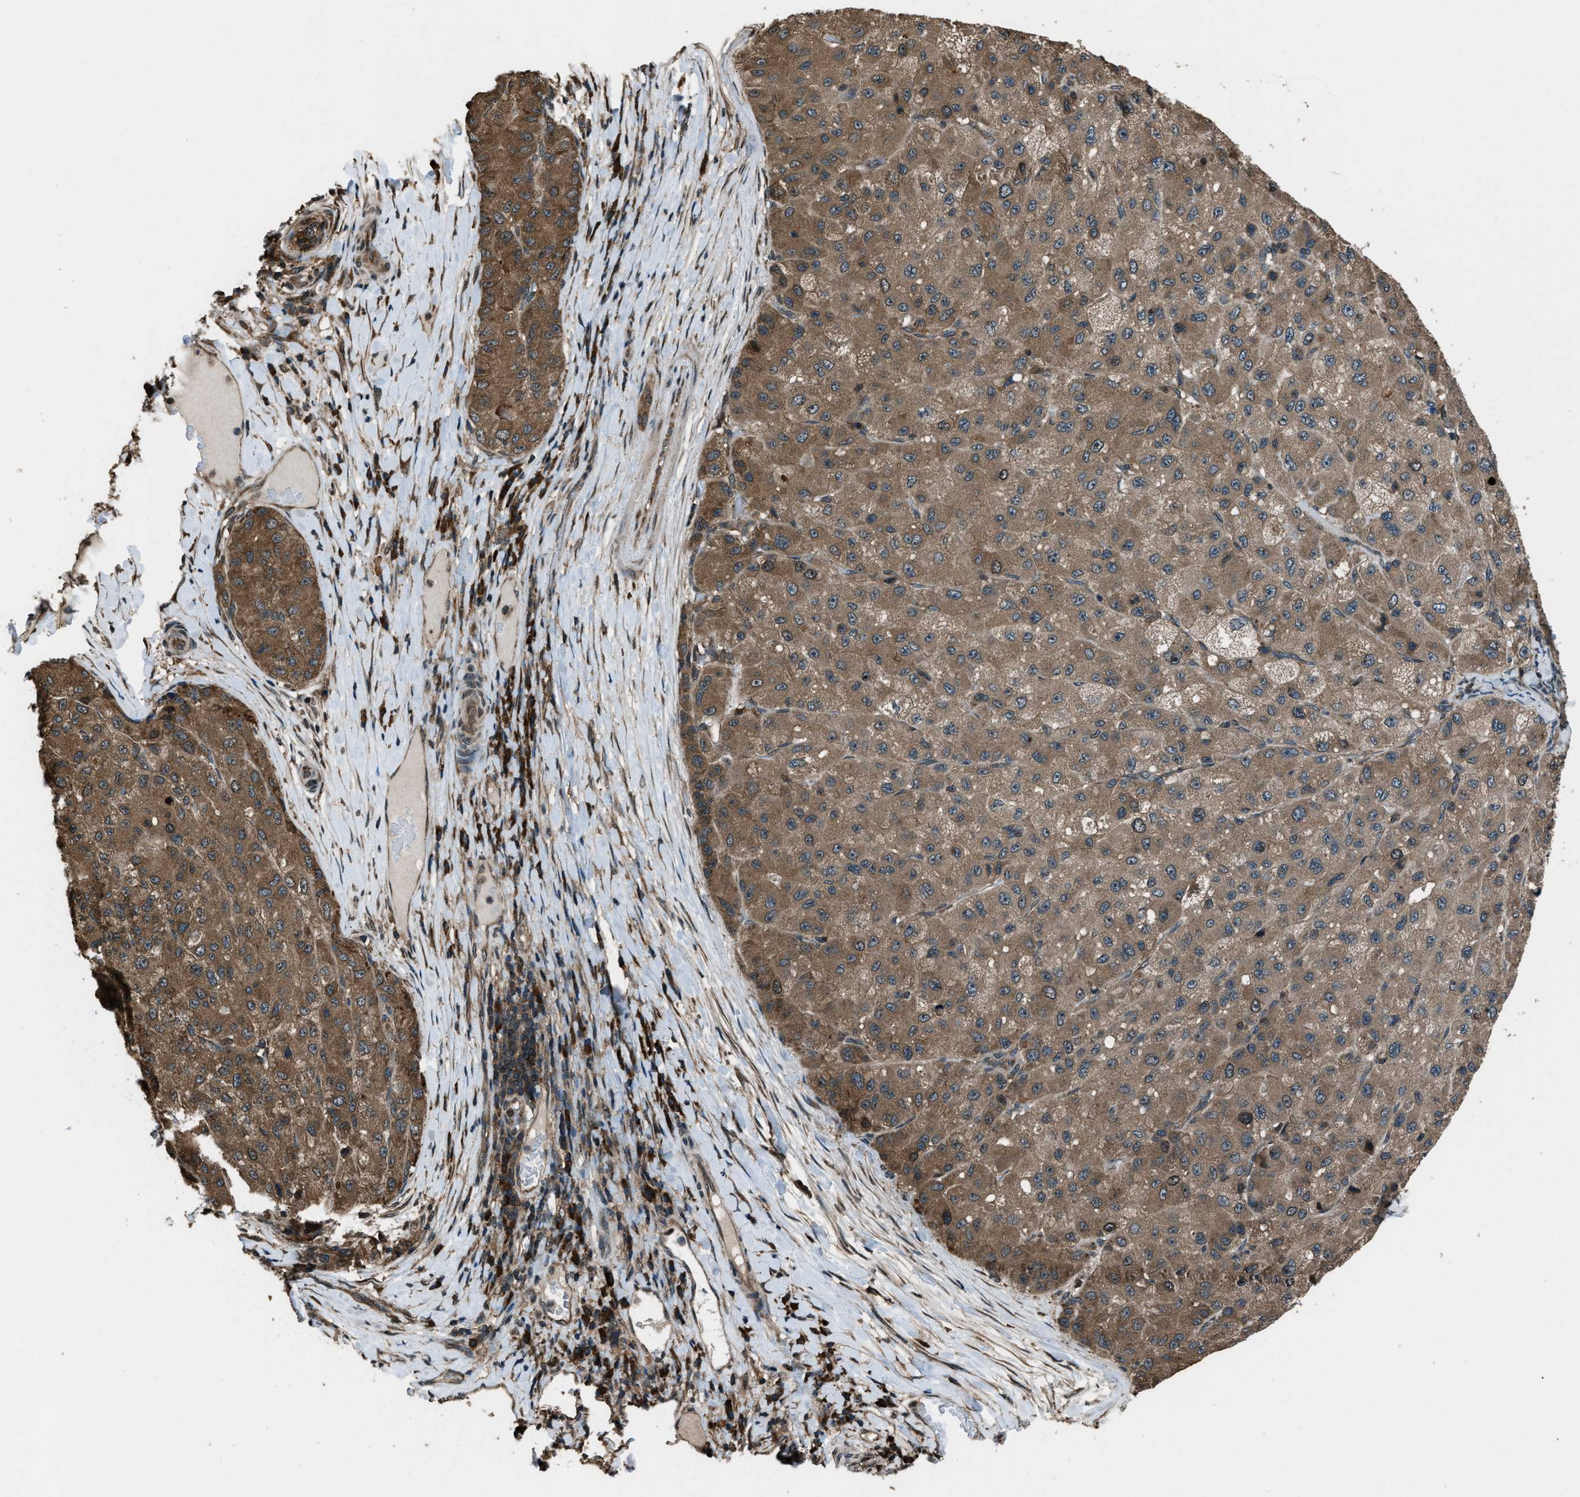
{"staining": {"intensity": "moderate", "quantity": ">75%", "location": "cytoplasmic/membranous"}, "tissue": "liver cancer", "cell_type": "Tumor cells", "image_type": "cancer", "snomed": [{"axis": "morphology", "description": "Carcinoma, Hepatocellular, NOS"}, {"axis": "topography", "description": "Liver"}], "caption": "The histopathology image demonstrates staining of liver hepatocellular carcinoma, revealing moderate cytoplasmic/membranous protein staining (brown color) within tumor cells. Using DAB (brown) and hematoxylin (blue) stains, captured at high magnification using brightfield microscopy.", "gene": "TRIM4", "patient": {"sex": "male", "age": 80}}